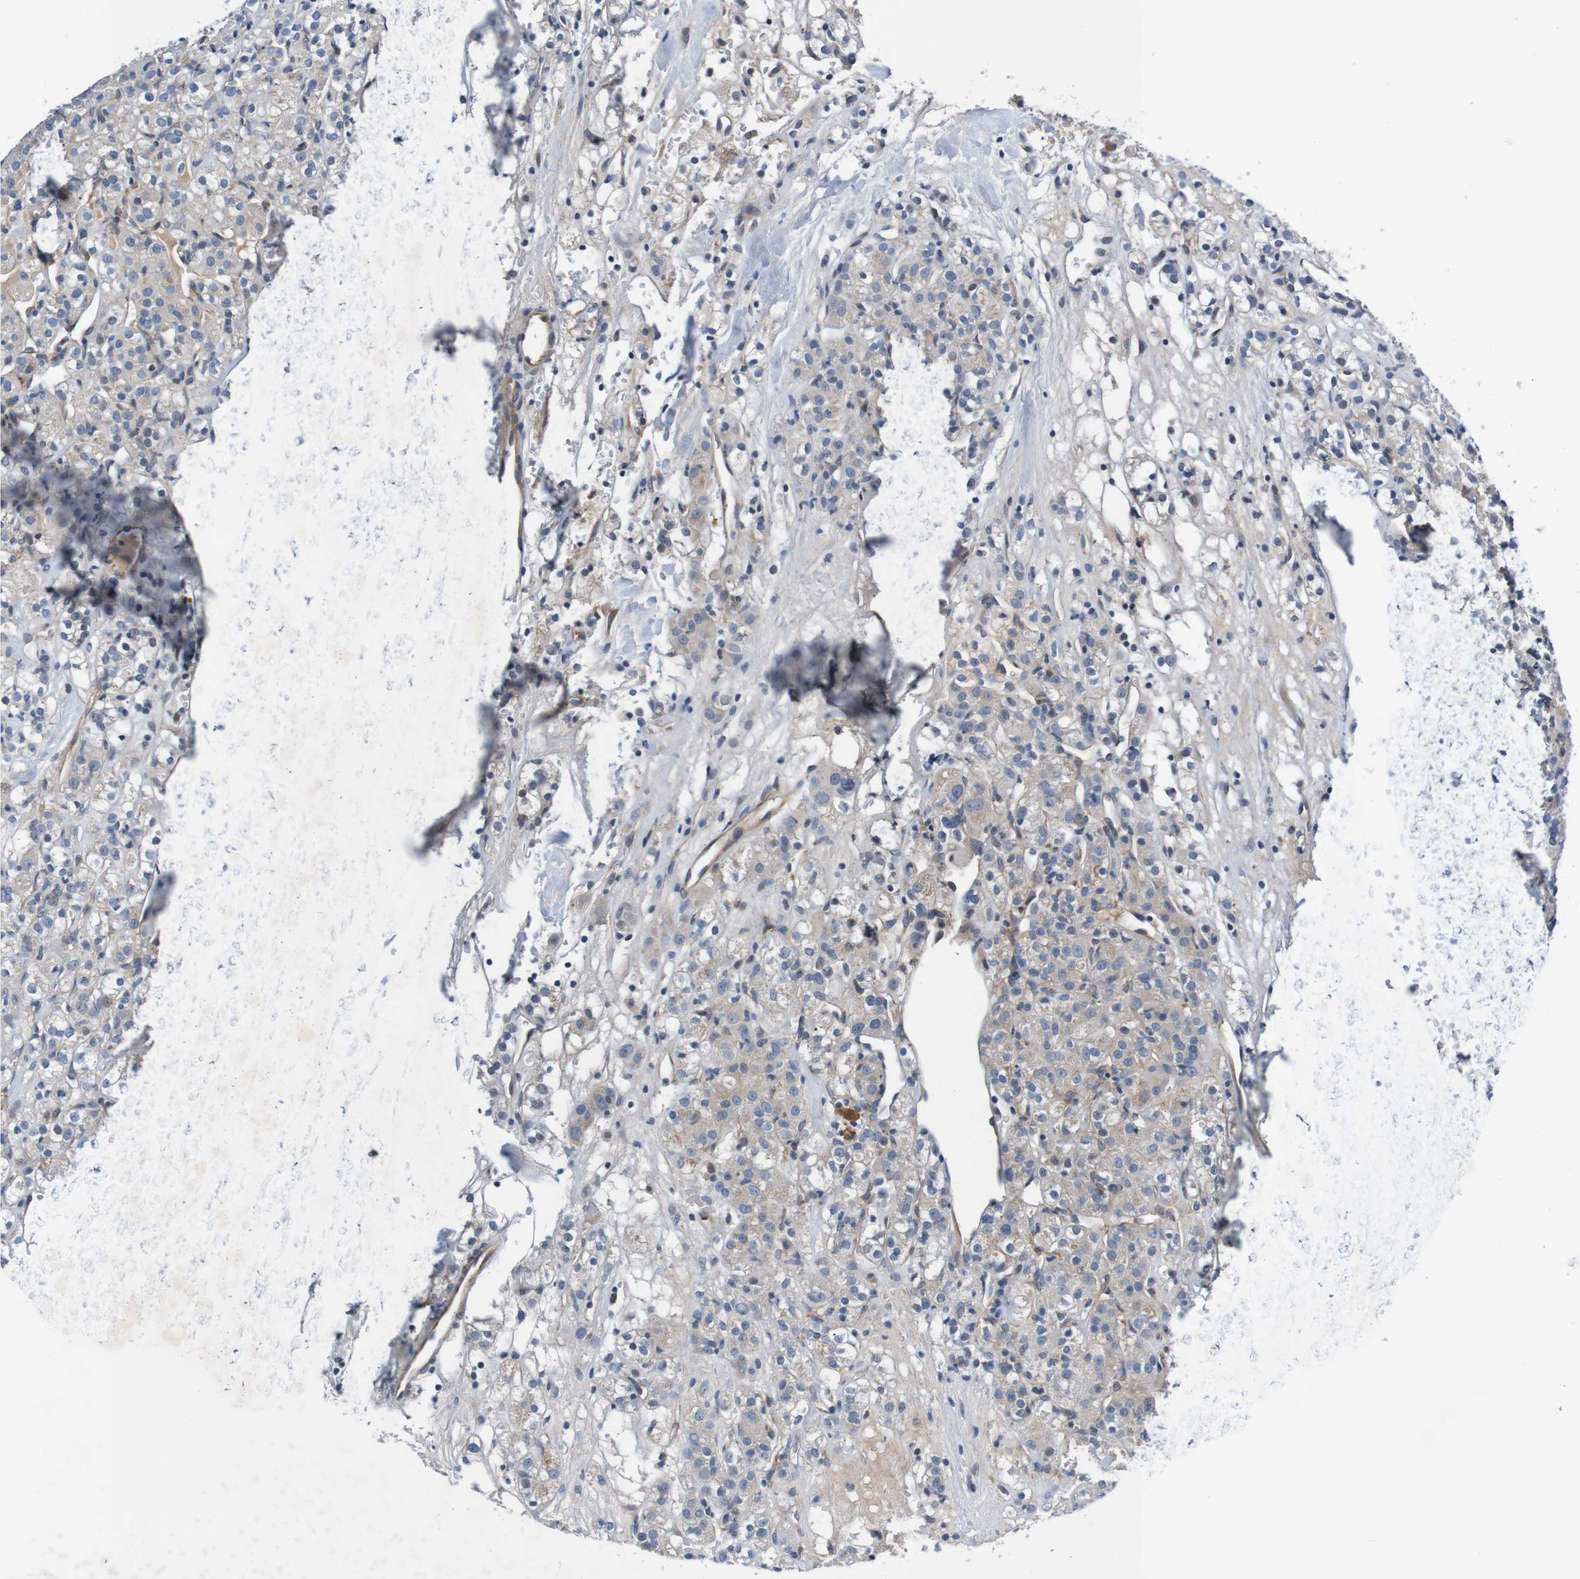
{"staining": {"intensity": "weak", "quantity": "<25%", "location": "cytoplasmic/membranous"}, "tissue": "renal cancer", "cell_type": "Tumor cells", "image_type": "cancer", "snomed": [{"axis": "morphology", "description": "Normal tissue, NOS"}, {"axis": "morphology", "description": "Adenocarcinoma, NOS"}, {"axis": "topography", "description": "Kidney"}], "caption": "Tumor cells are negative for protein expression in human adenocarcinoma (renal). (Stains: DAB (3,3'-diaminobenzidine) immunohistochemistry (IHC) with hematoxylin counter stain, Microscopy: brightfield microscopy at high magnification).", "gene": "CPED1", "patient": {"sex": "male", "age": 61}}